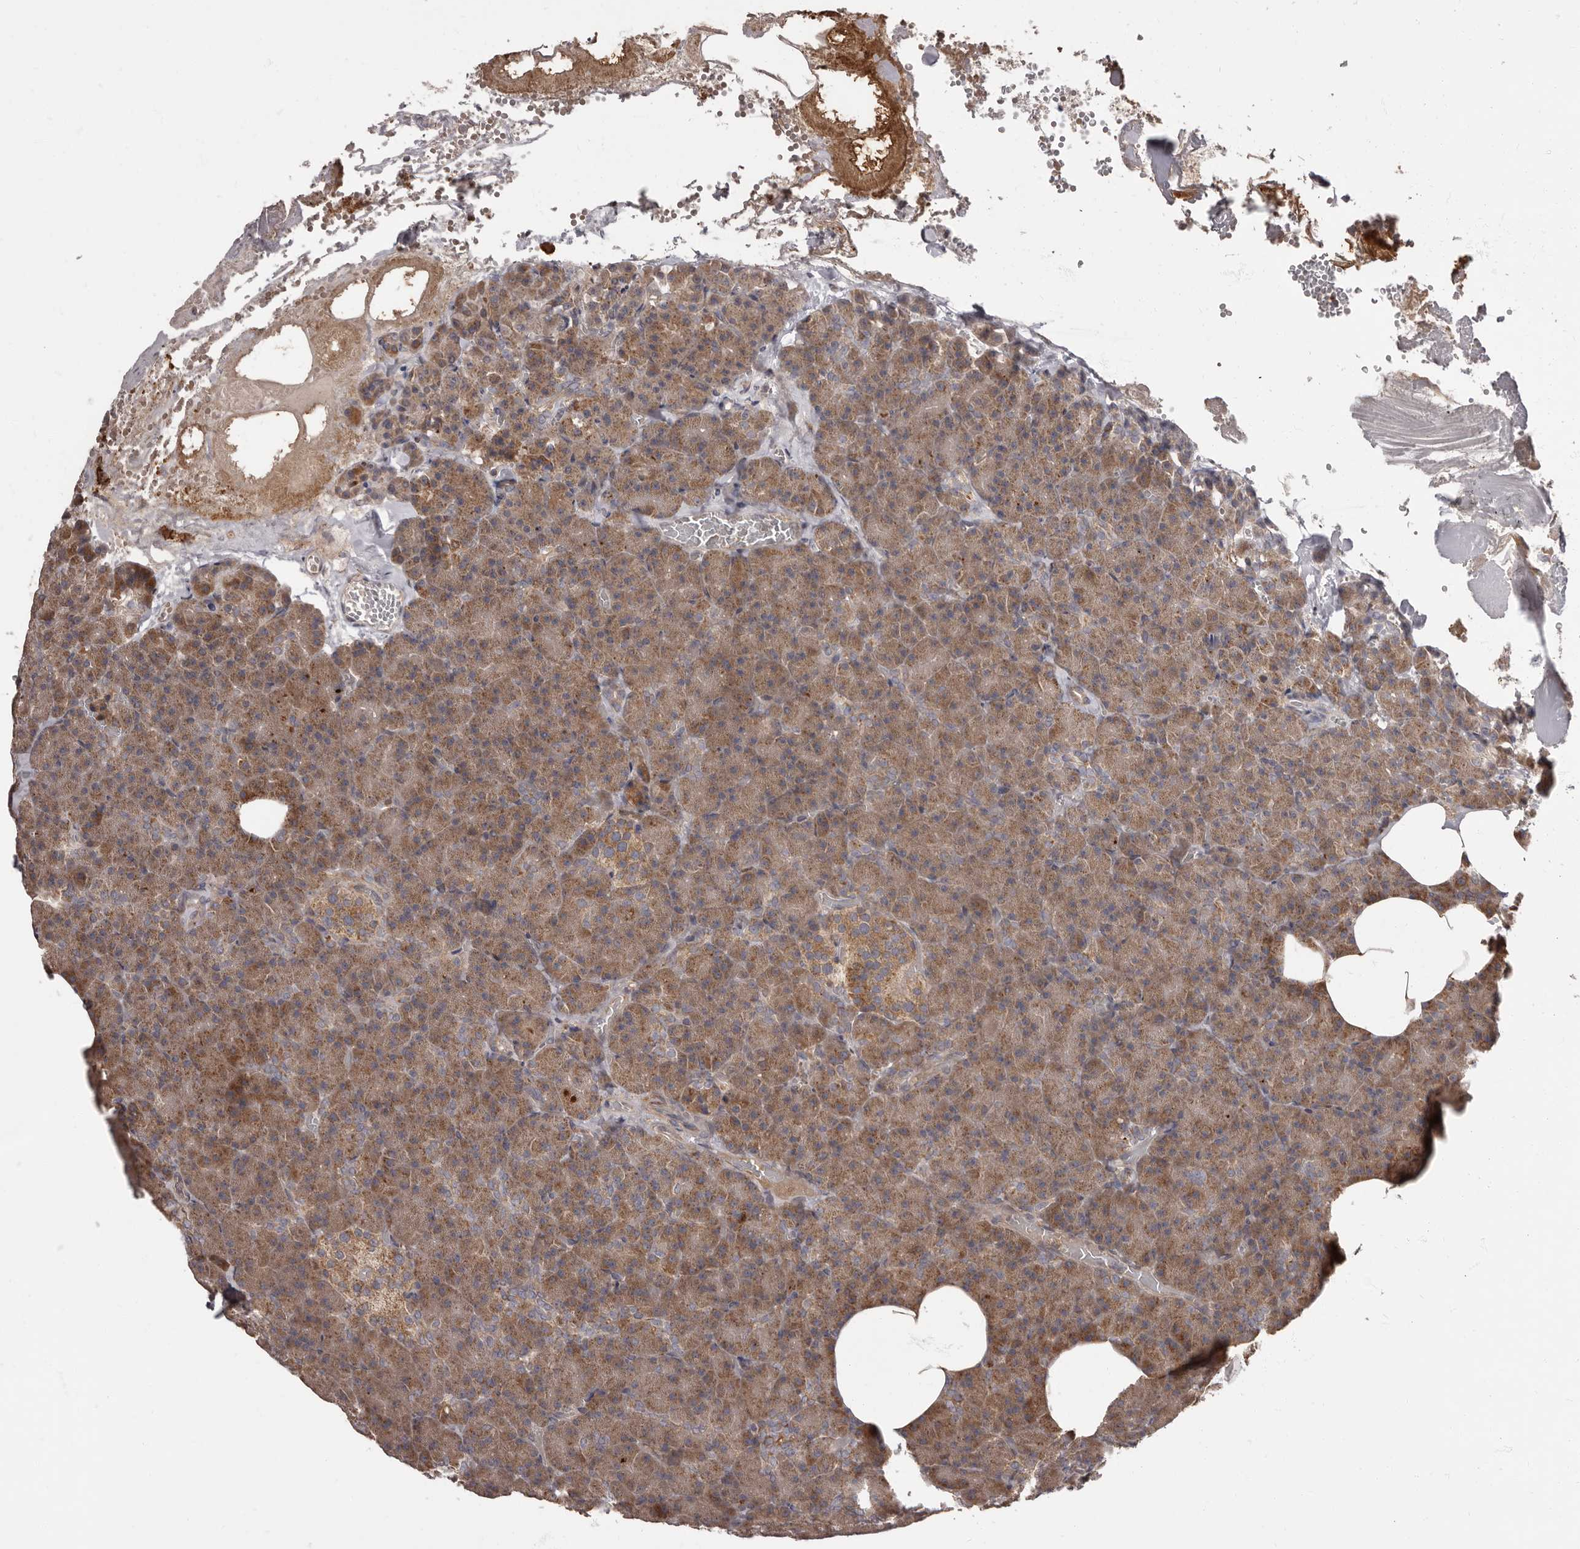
{"staining": {"intensity": "moderate", "quantity": ">75%", "location": "cytoplasmic/membranous"}, "tissue": "pancreas", "cell_type": "Exocrine glandular cells", "image_type": "normal", "snomed": [{"axis": "morphology", "description": "Normal tissue, NOS"}, {"axis": "morphology", "description": "Carcinoid, malignant, NOS"}, {"axis": "topography", "description": "Pancreas"}], "caption": "Brown immunohistochemical staining in benign pancreas demonstrates moderate cytoplasmic/membranous expression in about >75% of exocrine glandular cells. Nuclei are stained in blue.", "gene": "ADCY2", "patient": {"sex": "female", "age": 35}}